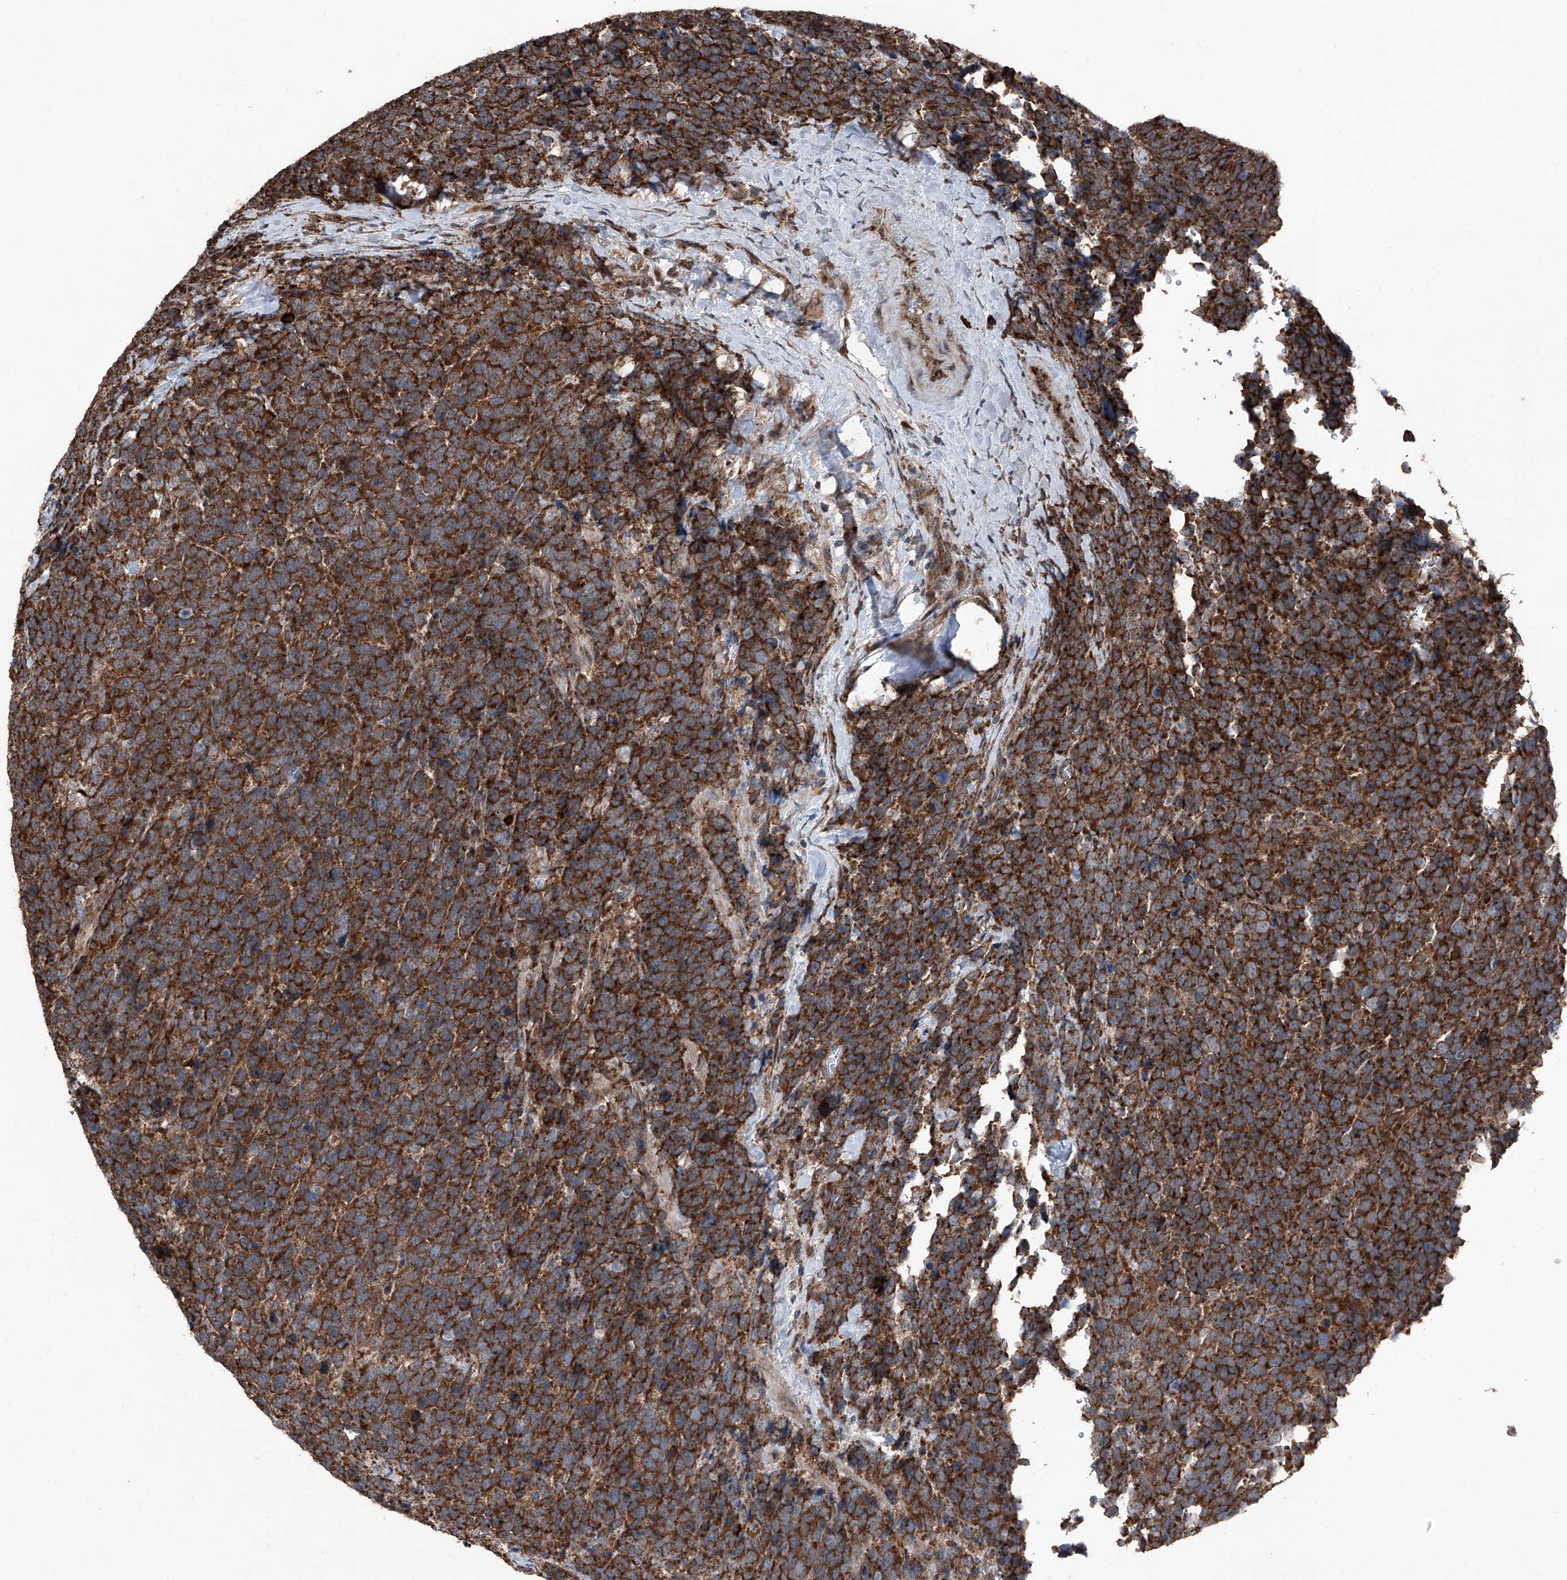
{"staining": {"intensity": "strong", "quantity": ">75%", "location": "cytoplasmic/membranous"}, "tissue": "urothelial cancer", "cell_type": "Tumor cells", "image_type": "cancer", "snomed": [{"axis": "morphology", "description": "Urothelial carcinoma, High grade"}, {"axis": "topography", "description": "Urinary bladder"}], "caption": "A high amount of strong cytoplasmic/membranous expression is present in about >75% of tumor cells in high-grade urothelial carcinoma tissue.", "gene": "LIMK1", "patient": {"sex": "female", "age": 82}}